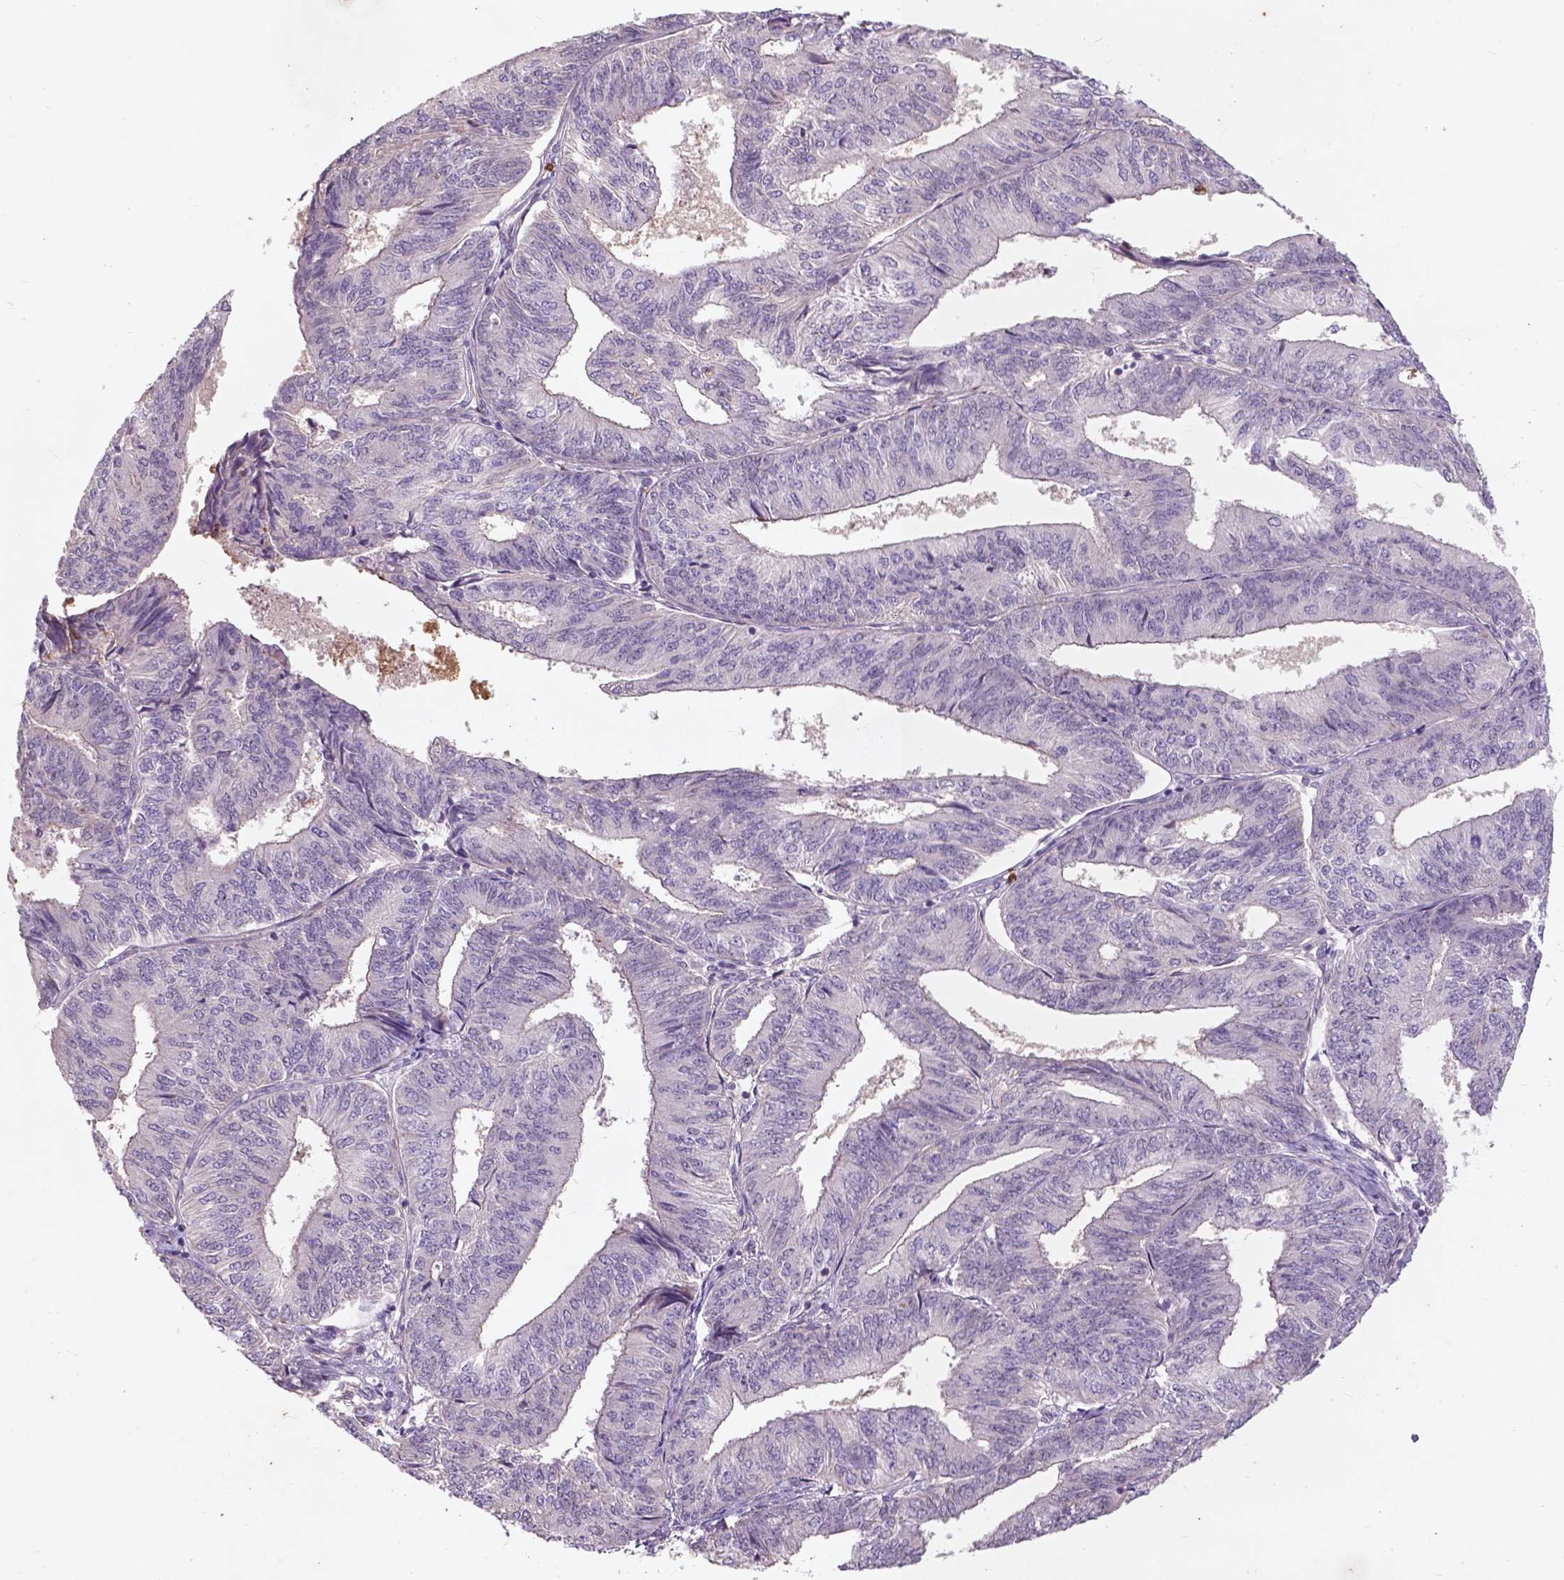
{"staining": {"intensity": "negative", "quantity": "none", "location": "none"}, "tissue": "endometrial cancer", "cell_type": "Tumor cells", "image_type": "cancer", "snomed": [{"axis": "morphology", "description": "Adenocarcinoma, NOS"}, {"axis": "topography", "description": "Endometrium"}], "caption": "There is no significant positivity in tumor cells of endometrial adenocarcinoma. Nuclei are stained in blue.", "gene": "RFPL4B", "patient": {"sex": "female", "age": 58}}